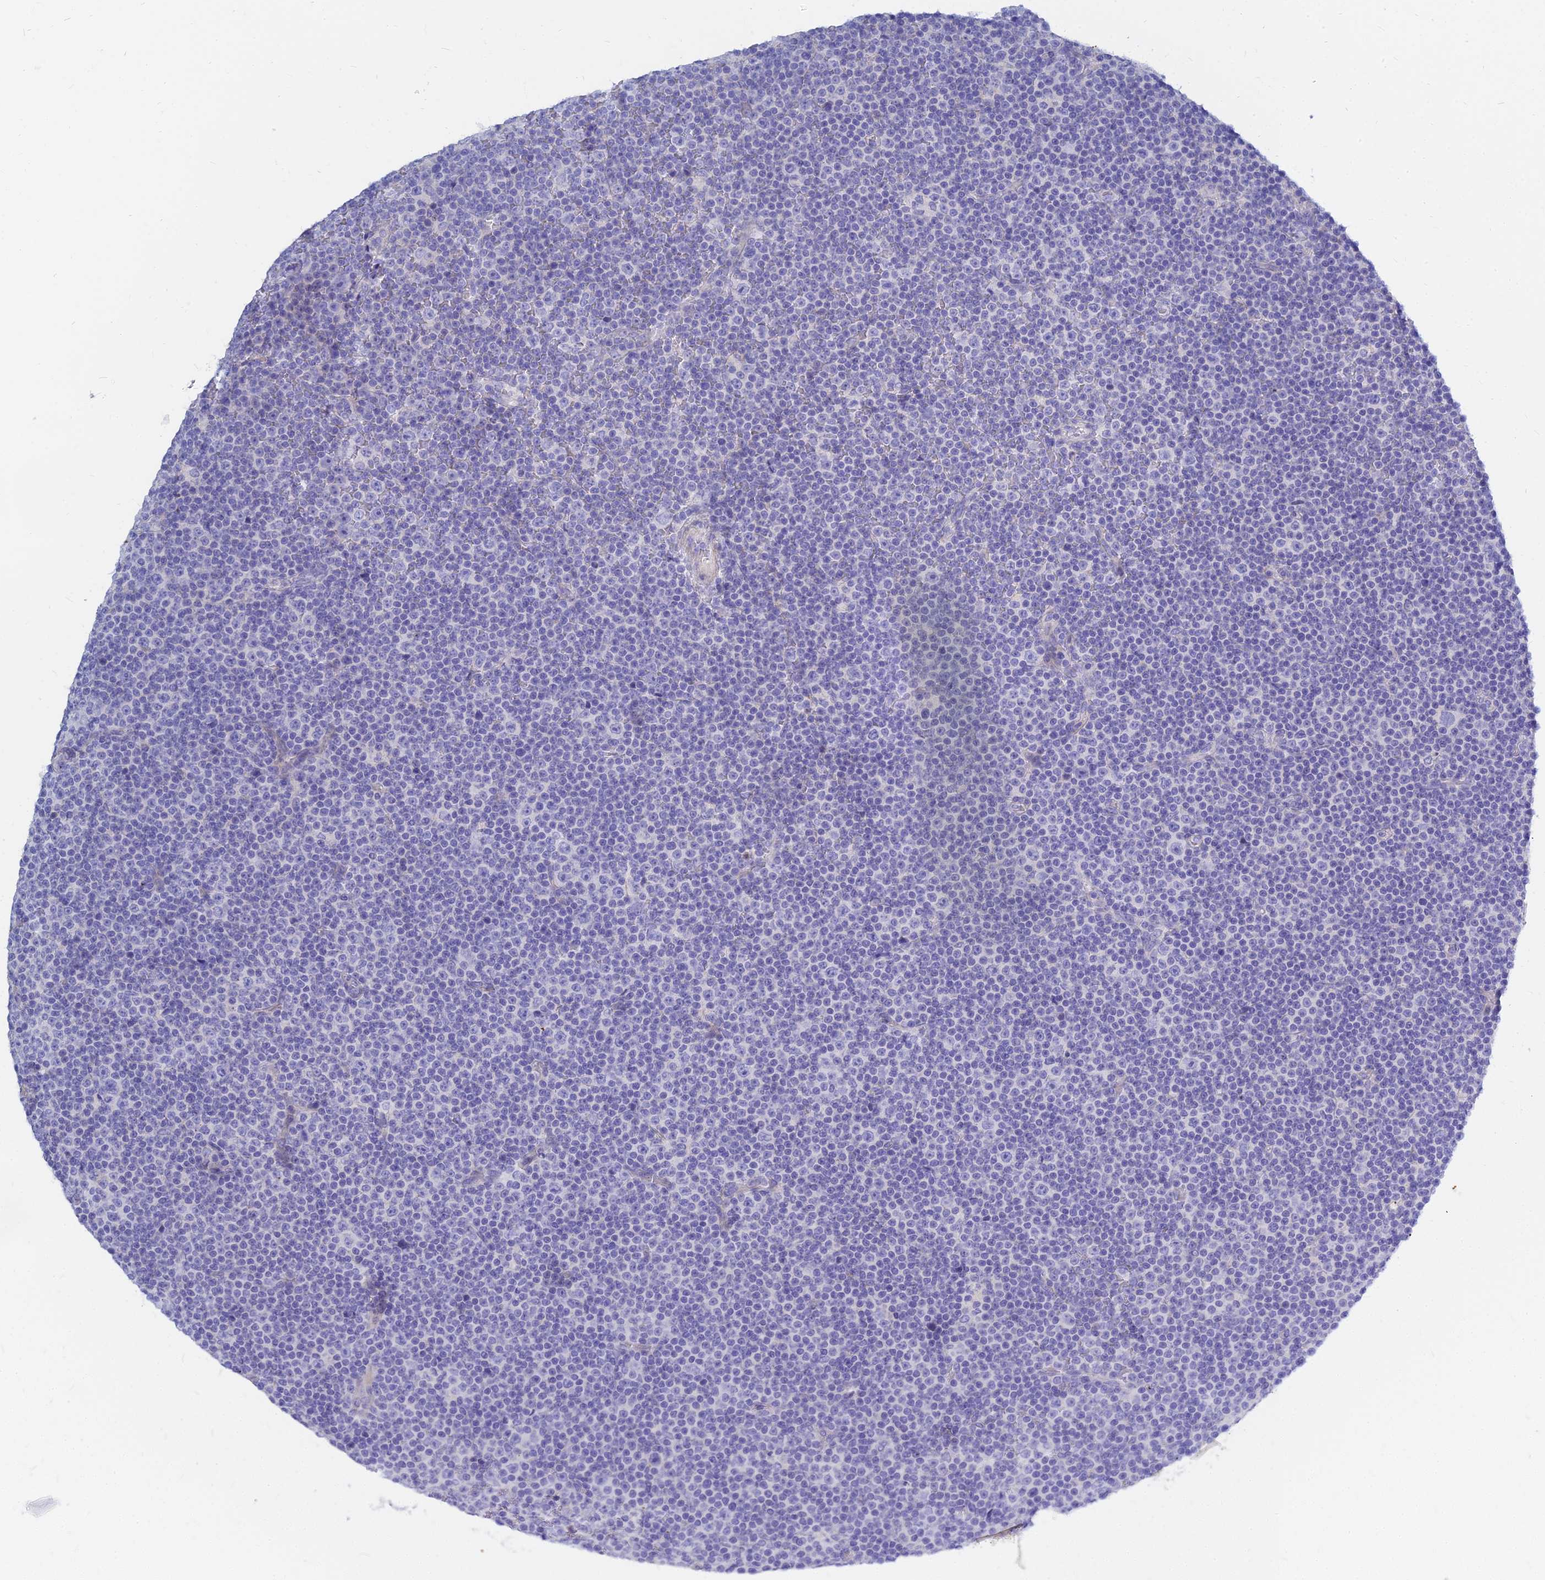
{"staining": {"intensity": "negative", "quantity": "none", "location": "none"}, "tissue": "lymphoma", "cell_type": "Tumor cells", "image_type": "cancer", "snomed": [{"axis": "morphology", "description": "Malignant lymphoma, non-Hodgkin's type, Low grade"}, {"axis": "topography", "description": "Lymph node"}], "caption": "Histopathology image shows no protein positivity in tumor cells of lymphoma tissue.", "gene": "ZNF552", "patient": {"sex": "female", "age": 67}}